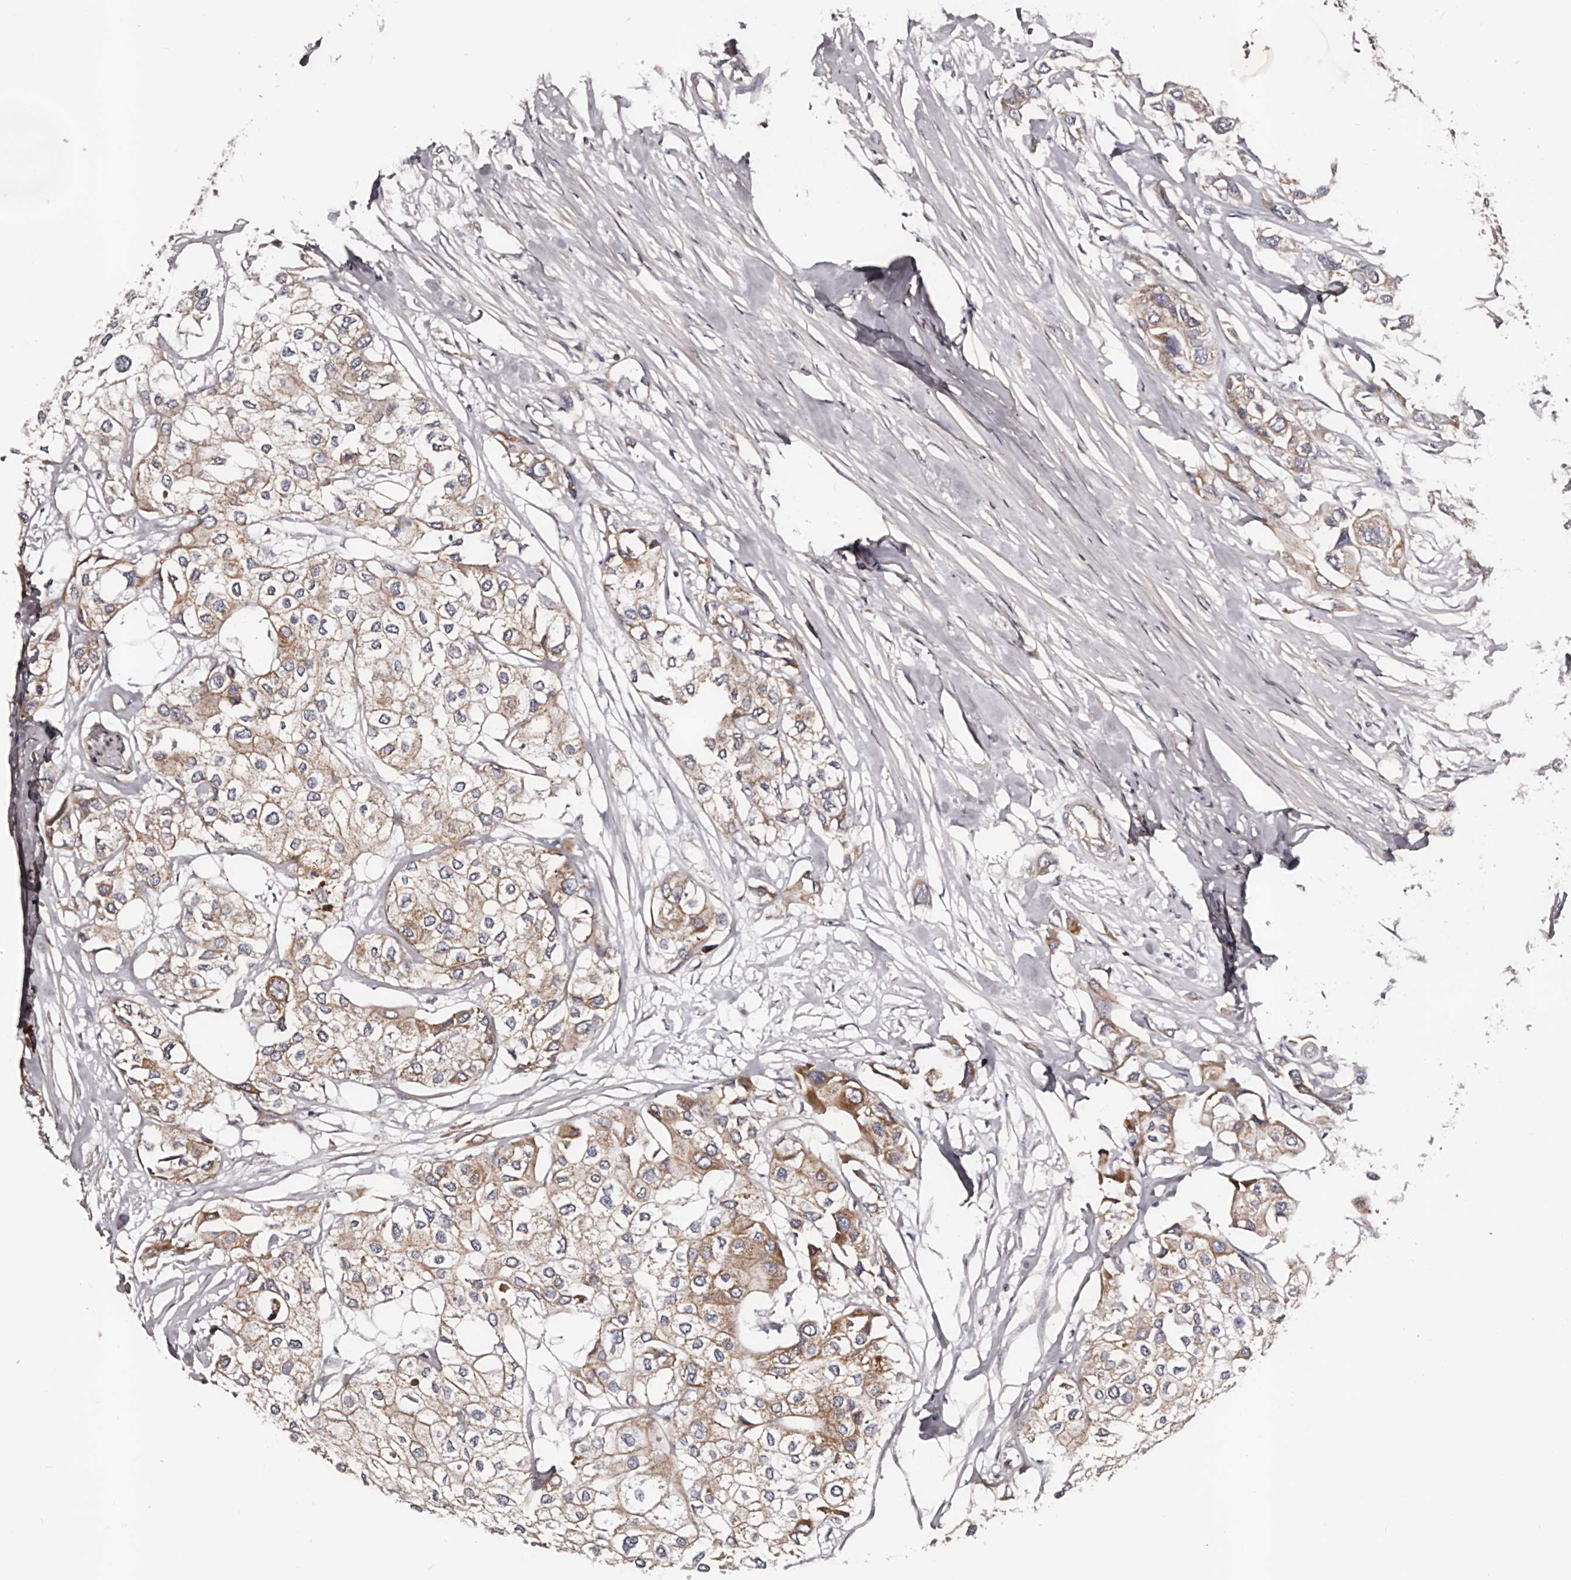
{"staining": {"intensity": "weak", "quantity": "25%-75%", "location": "cytoplasmic/membranous"}, "tissue": "urothelial cancer", "cell_type": "Tumor cells", "image_type": "cancer", "snomed": [{"axis": "morphology", "description": "Urothelial carcinoma, High grade"}, {"axis": "topography", "description": "Urinary bladder"}], "caption": "Protein staining exhibits weak cytoplasmic/membranous positivity in approximately 25%-75% of tumor cells in high-grade urothelial carcinoma.", "gene": "DMRT2", "patient": {"sex": "male", "age": 64}}